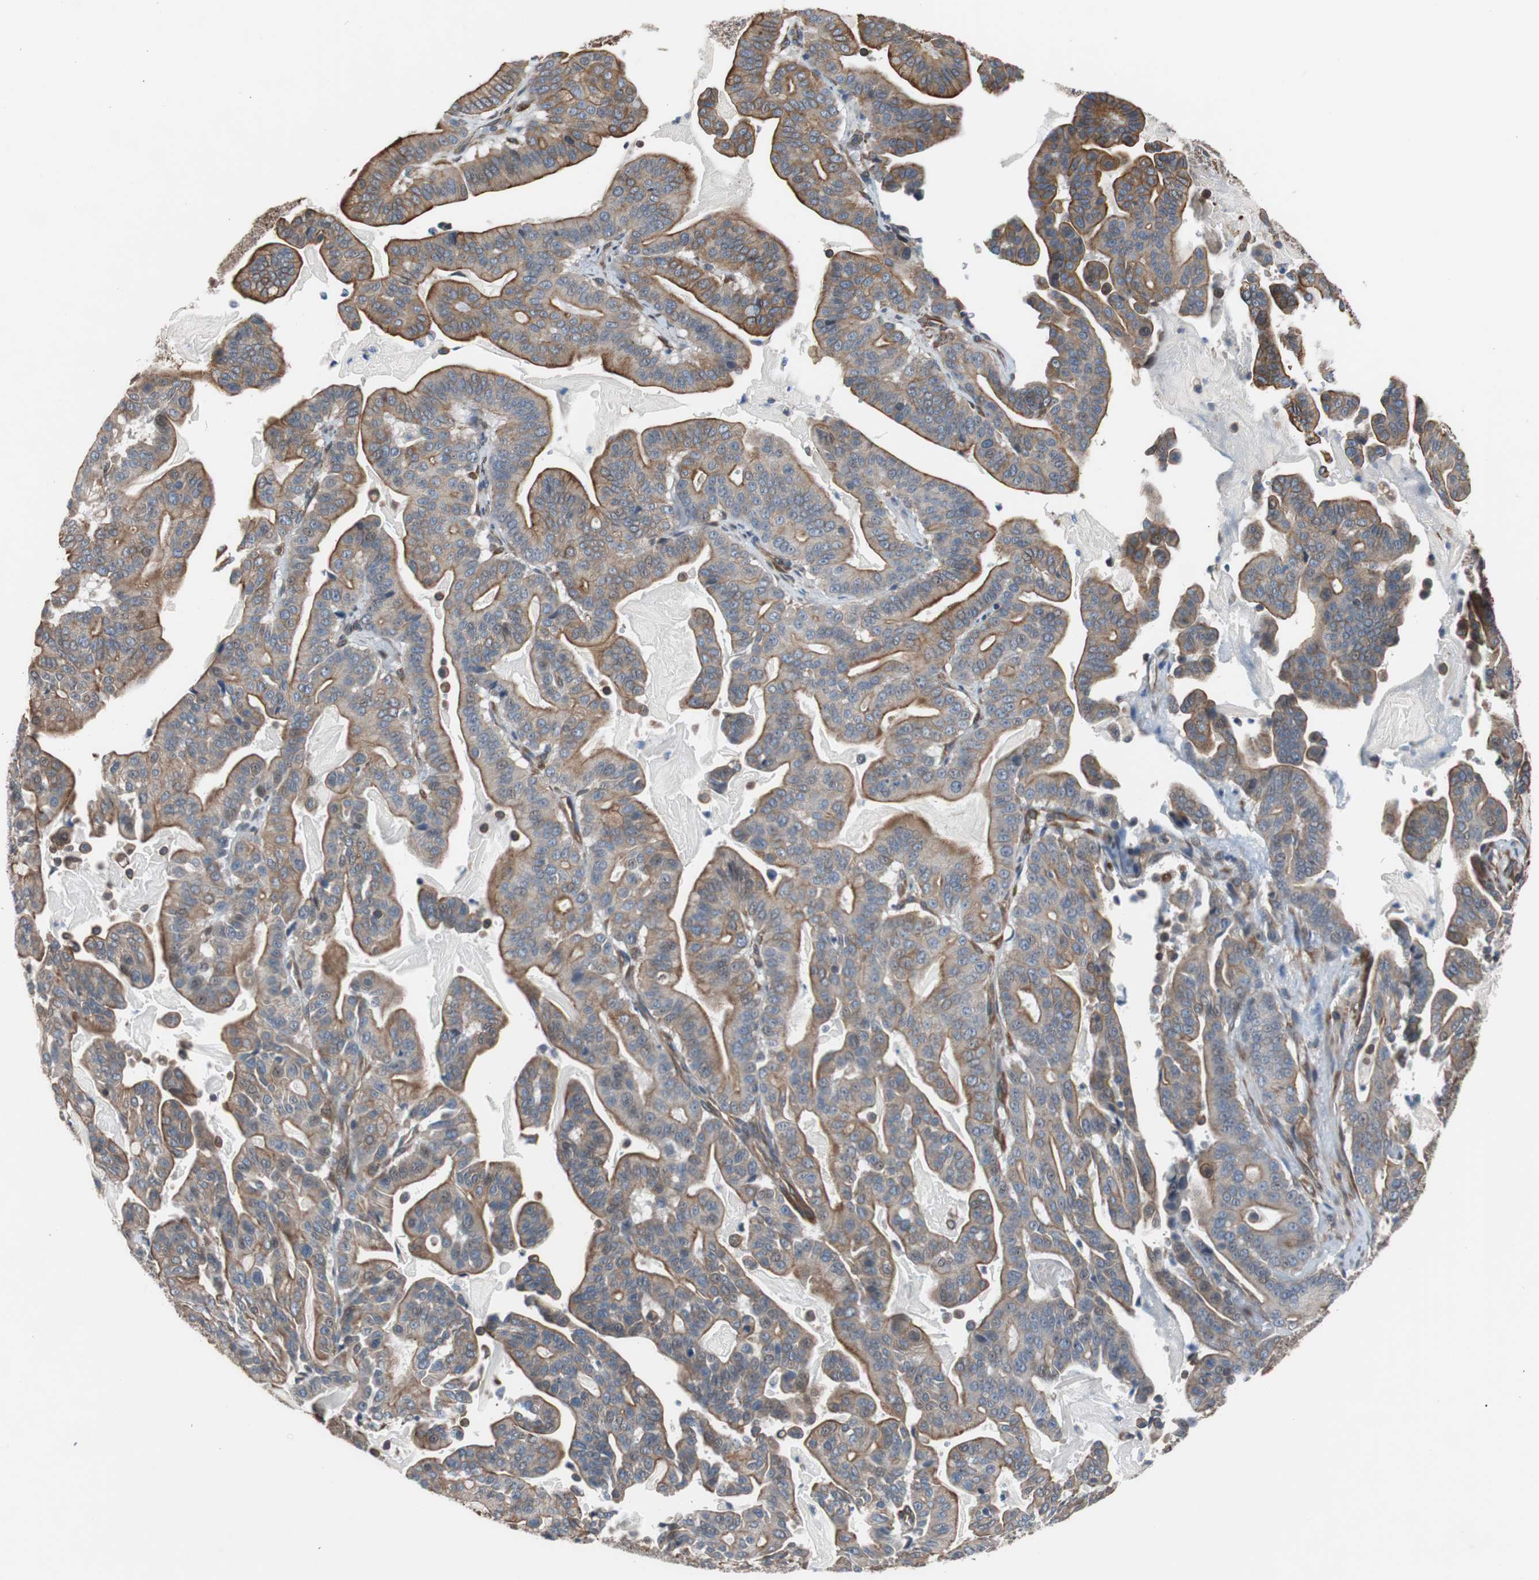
{"staining": {"intensity": "moderate", "quantity": "25%-75%", "location": "cytoplasmic/membranous"}, "tissue": "pancreatic cancer", "cell_type": "Tumor cells", "image_type": "cancer", "snomed": [{"axis": "morphology", "description": "Adenocarcinoma, NOS"}, {"axis": "topography", "description": "Pancreas"}], "caption": "Immunohistochemistry (IHC) (DAB (3,3'-diaminobenzidine)) staining of human pancreatic adenocarcinoma shows moderate cytoplasmic/membranous protein positivity in approximately 25%-75% of tumor cells. The staining is performed using DAB brown chromogen to label protein expression. The nuclei are counter-stained blue using hematoxylin.", "gene": "KIF3B", "patient": {"sex": "male", "age": 63}}